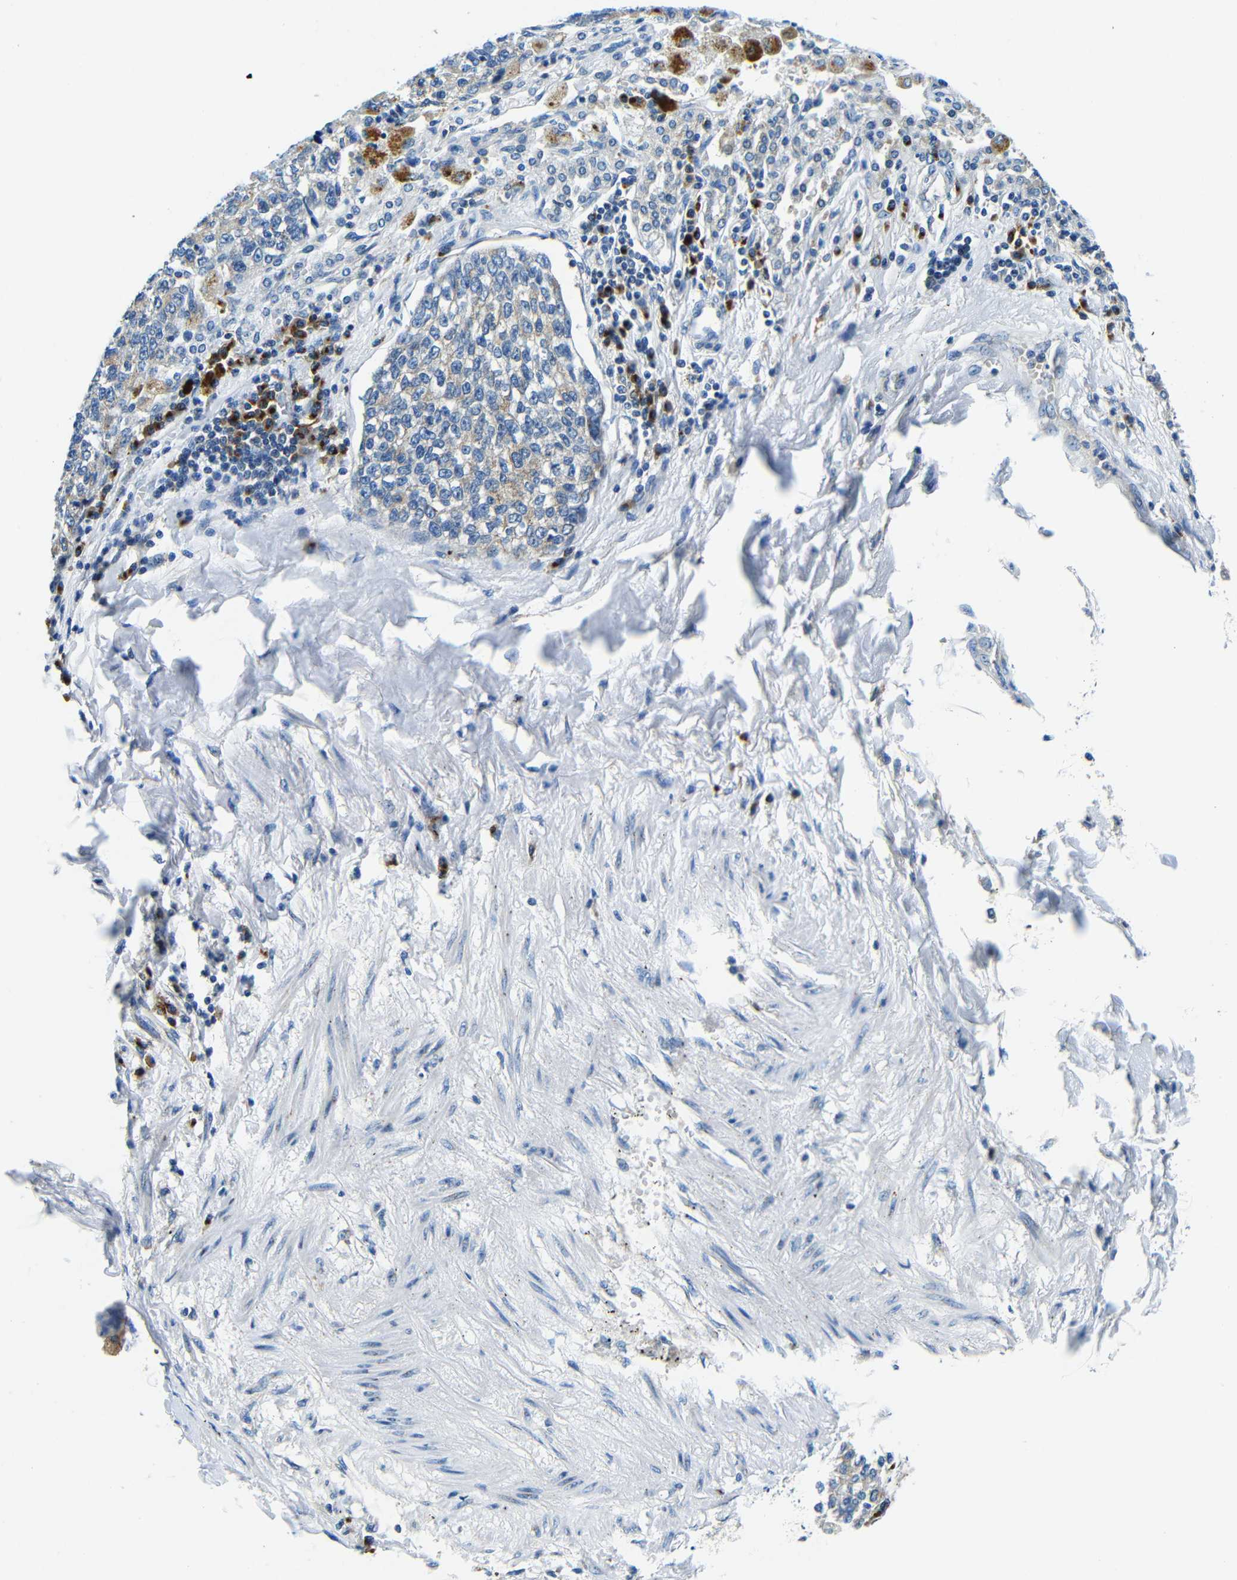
{"staining": {"intensity": "weak", "quantity": "25%-75%", "location": "cytoplasmic/membranous"}, "tissue": "lung cancer", "cell_type": "Tumor cells", "image_type": "cancer", "snomed": [{"axis": "morphology", "description": "Adenocarcinoma, NOS"}, {"axis": "topography", "description": "Lung"}], "caption": "Lung cancer tissue reveals weak cytoplasmic/membranous staining in approximately 25%-75% of tumor cells", "gene": "USO1", "patient": {"sex": "male", "age": 49}}